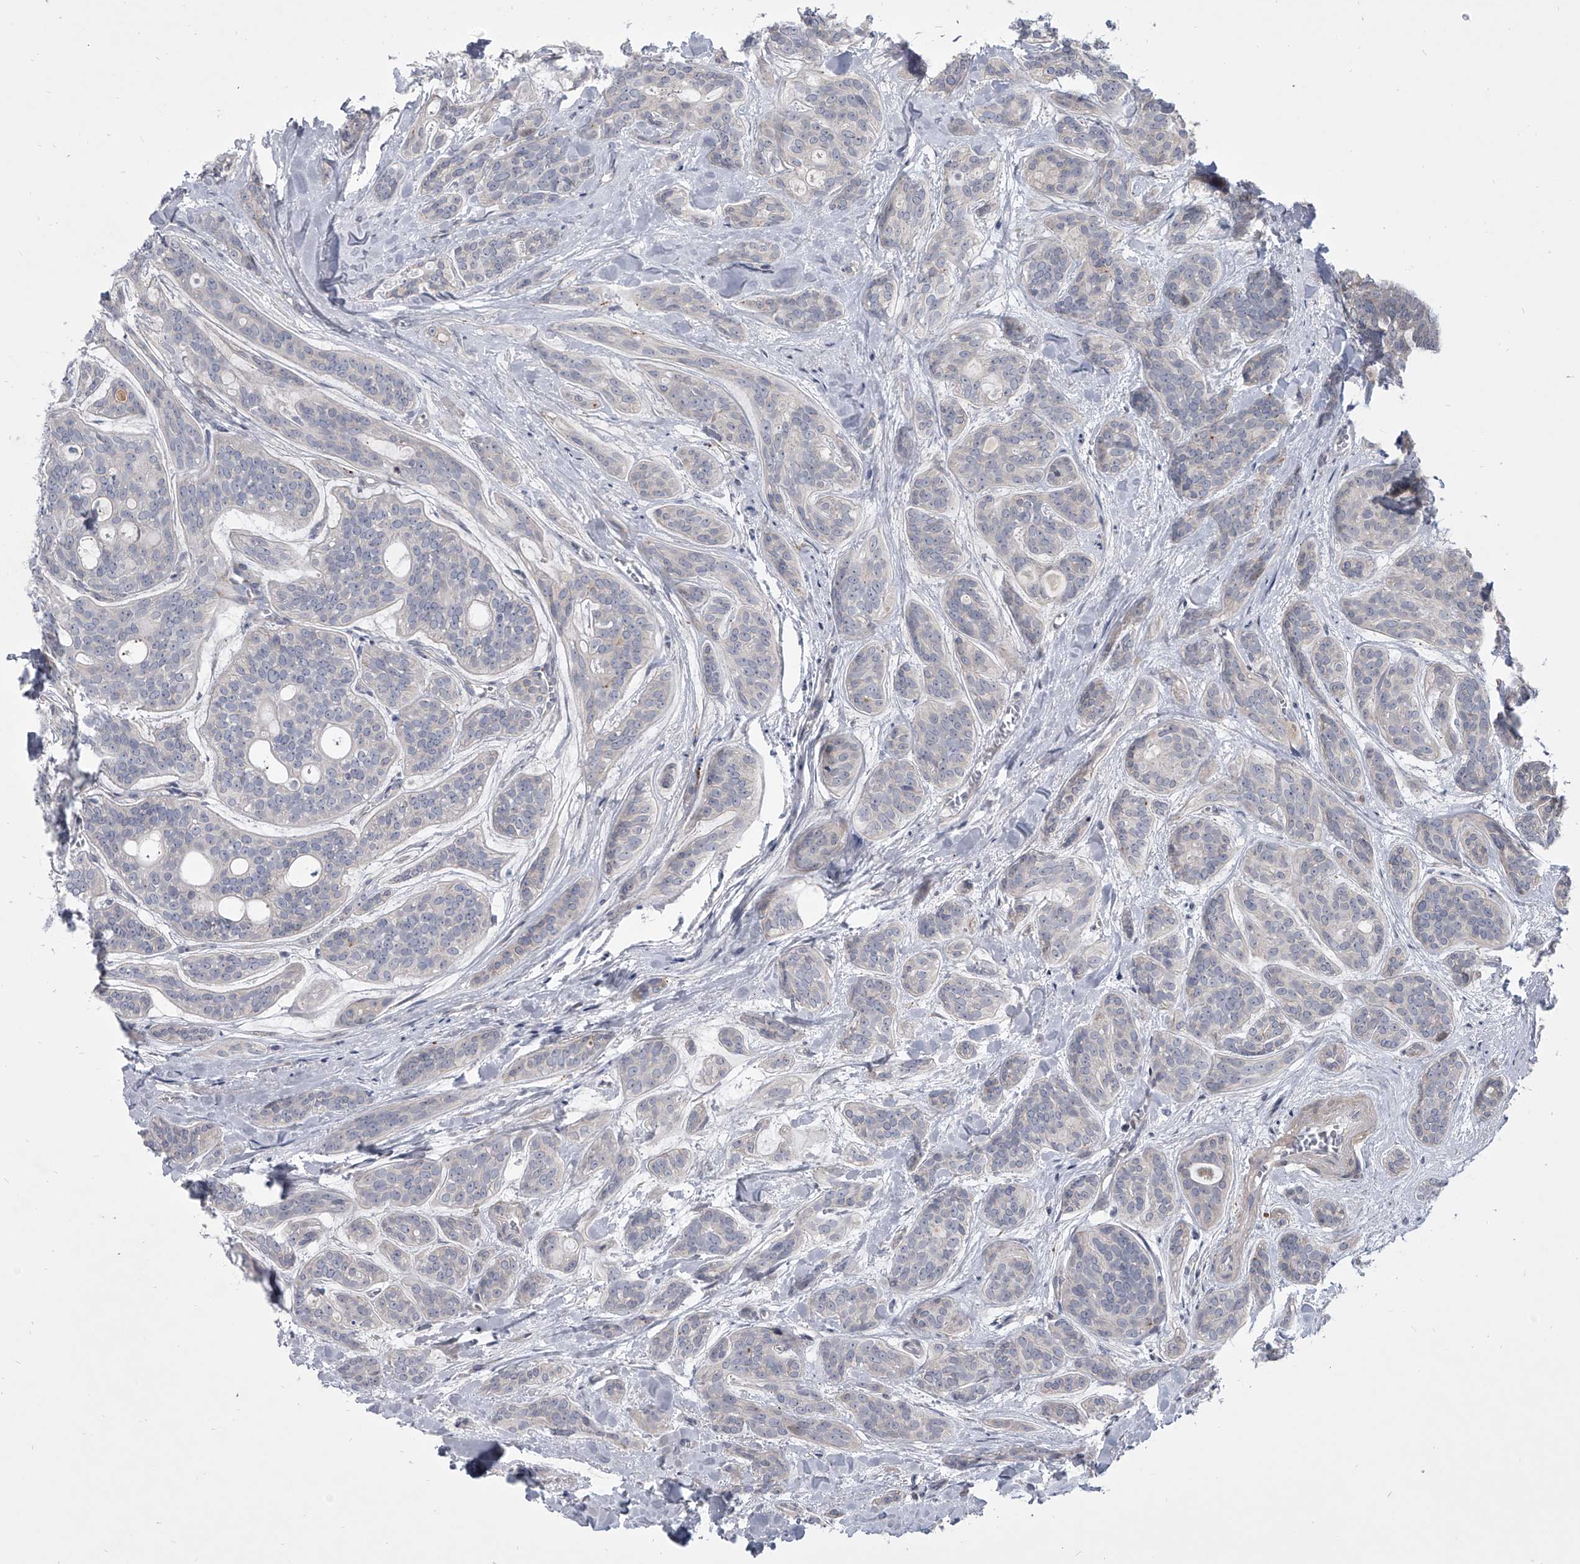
{"staining": {"intensity": "negative", "quantity": "none", "location": "none"}, "tissue": "head and neck cancer", "cell_type": "Tumor cells", "image_type": "cancer", "snomed": [{"axis": "morphology", "description": "Adenocarcinoma, NOS"}, {"axis": "topography", "description": "Head-Neck"}], "caption": "Tumor cells are negative for protein expression in human head and neck adenocarcinoma.", "gene": "HEATR6", "patient": {"sex": "male", "age": 66}}